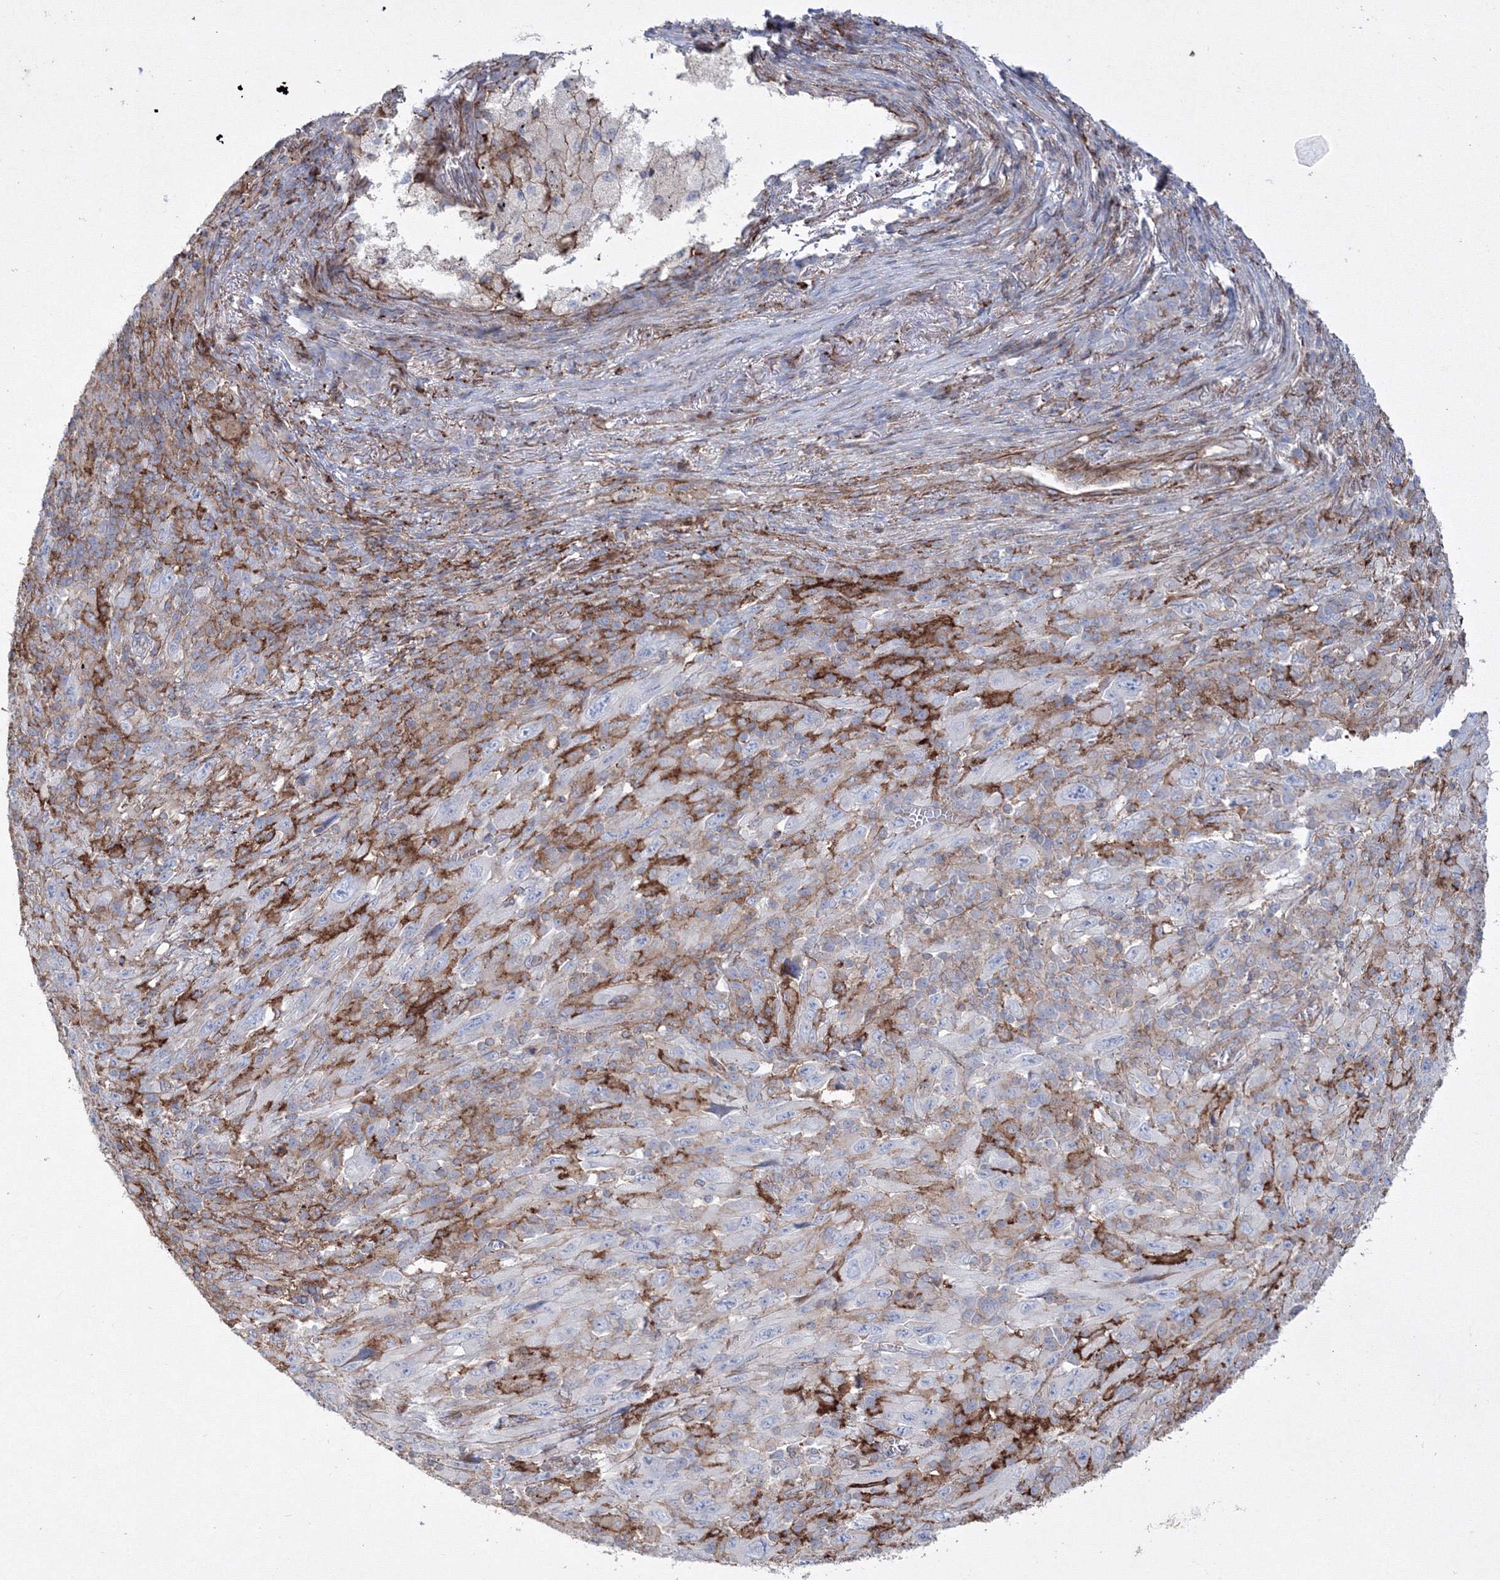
{"staining": {"intensity": "negative", "quantity": "none", "location": "none"}, "tissue": "melanoma", "cell_type": "Tumor cells", "image_type": "cancer", "snomed": [{"axis": "morphology", "description": "Malignant melanoma, Metastatic site"}, {"axis": "topography", "description": "Skin"}], "caption": "This is an IHC histopathology image of human melanoma. There is no positivity in tumor cells.", "gene": "GPR82", "patient": {"sex": "female", "age": 56}}